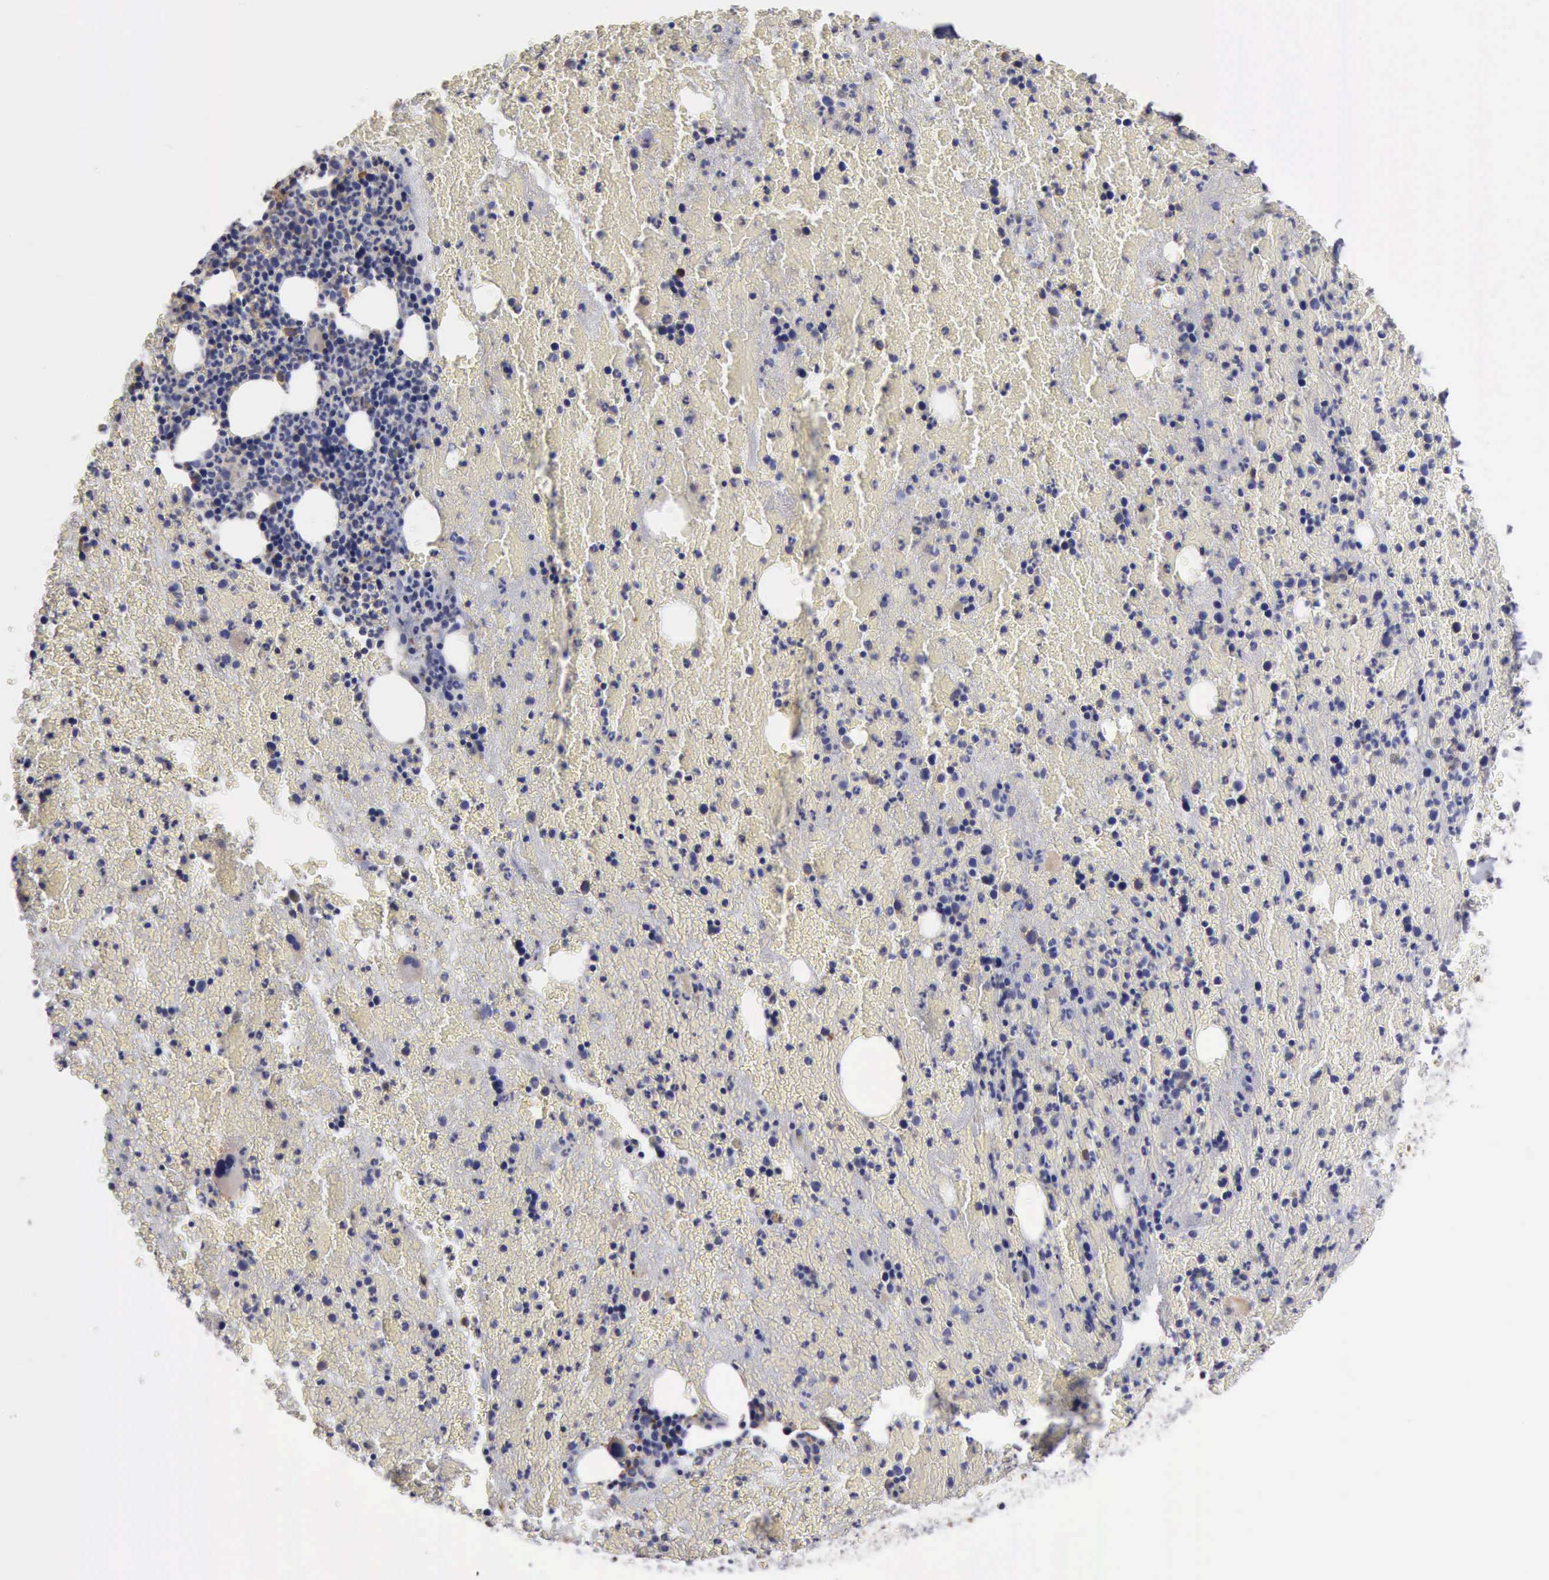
{"staining": {"intensity": "weak", "quantity": "<25%", "location": "cytoplasmic/membranous"}, "tissue": "bone marrow", "cell_type": "Hematopoietic cells", "image_type": "normal", "snomed": [{"axis": "morphology", "description": "Normal tissue, NOS"}, {"axis": "topography", "description": "Bone marrow"}], "caption": "Immunohistochemistry (IHC) of benign bone marrow shows no staining in hematopoietic cells. (DAB immunohistochemistry with hematoxylin counter stain).", "gene": "PTGS2", "patient": {"sex": "female", "age": 53}}